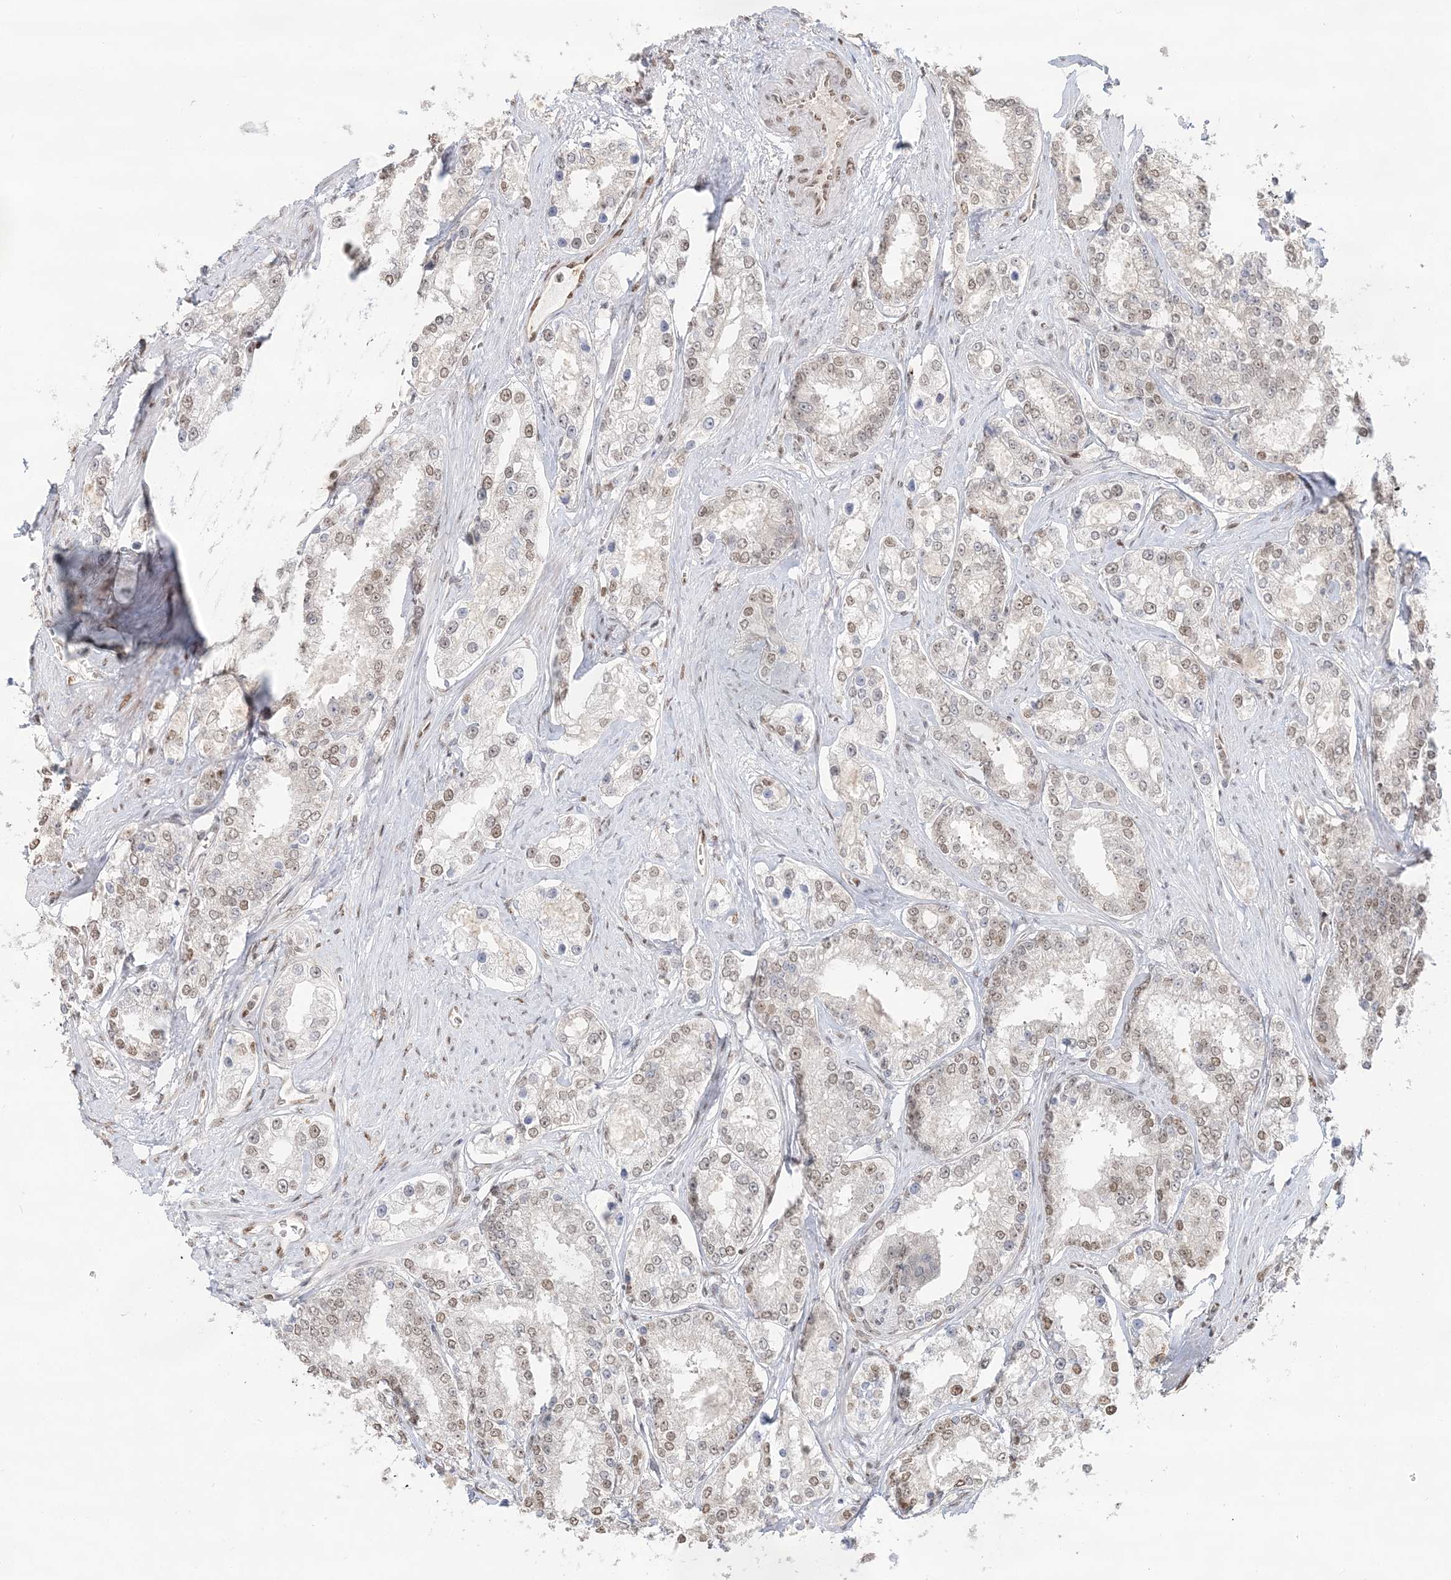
{"staining": {"intensity": "moderate", "quantity": "25%-75%", "location": "nuclear"}, "tissue": "prostate cancer", "cell_type": "Tumor cells", "image_type": "cancer", "snomed": [{"axis": "morphology", "description": "Normal tissue, NOS"}, {"axis": "morphology", "description": "Adenocarcinoma, High grade"}, {"axis": "topography", "description": "Prostate"}], "caption": "Tumor cells demonstrate moderate nuclear positivity in about 25%-75% of cells in prostate cancer (adenocarcinoma (high-grade)).", "gene": "SUMO2", "patient": {"sex": "male", "age": 83}}